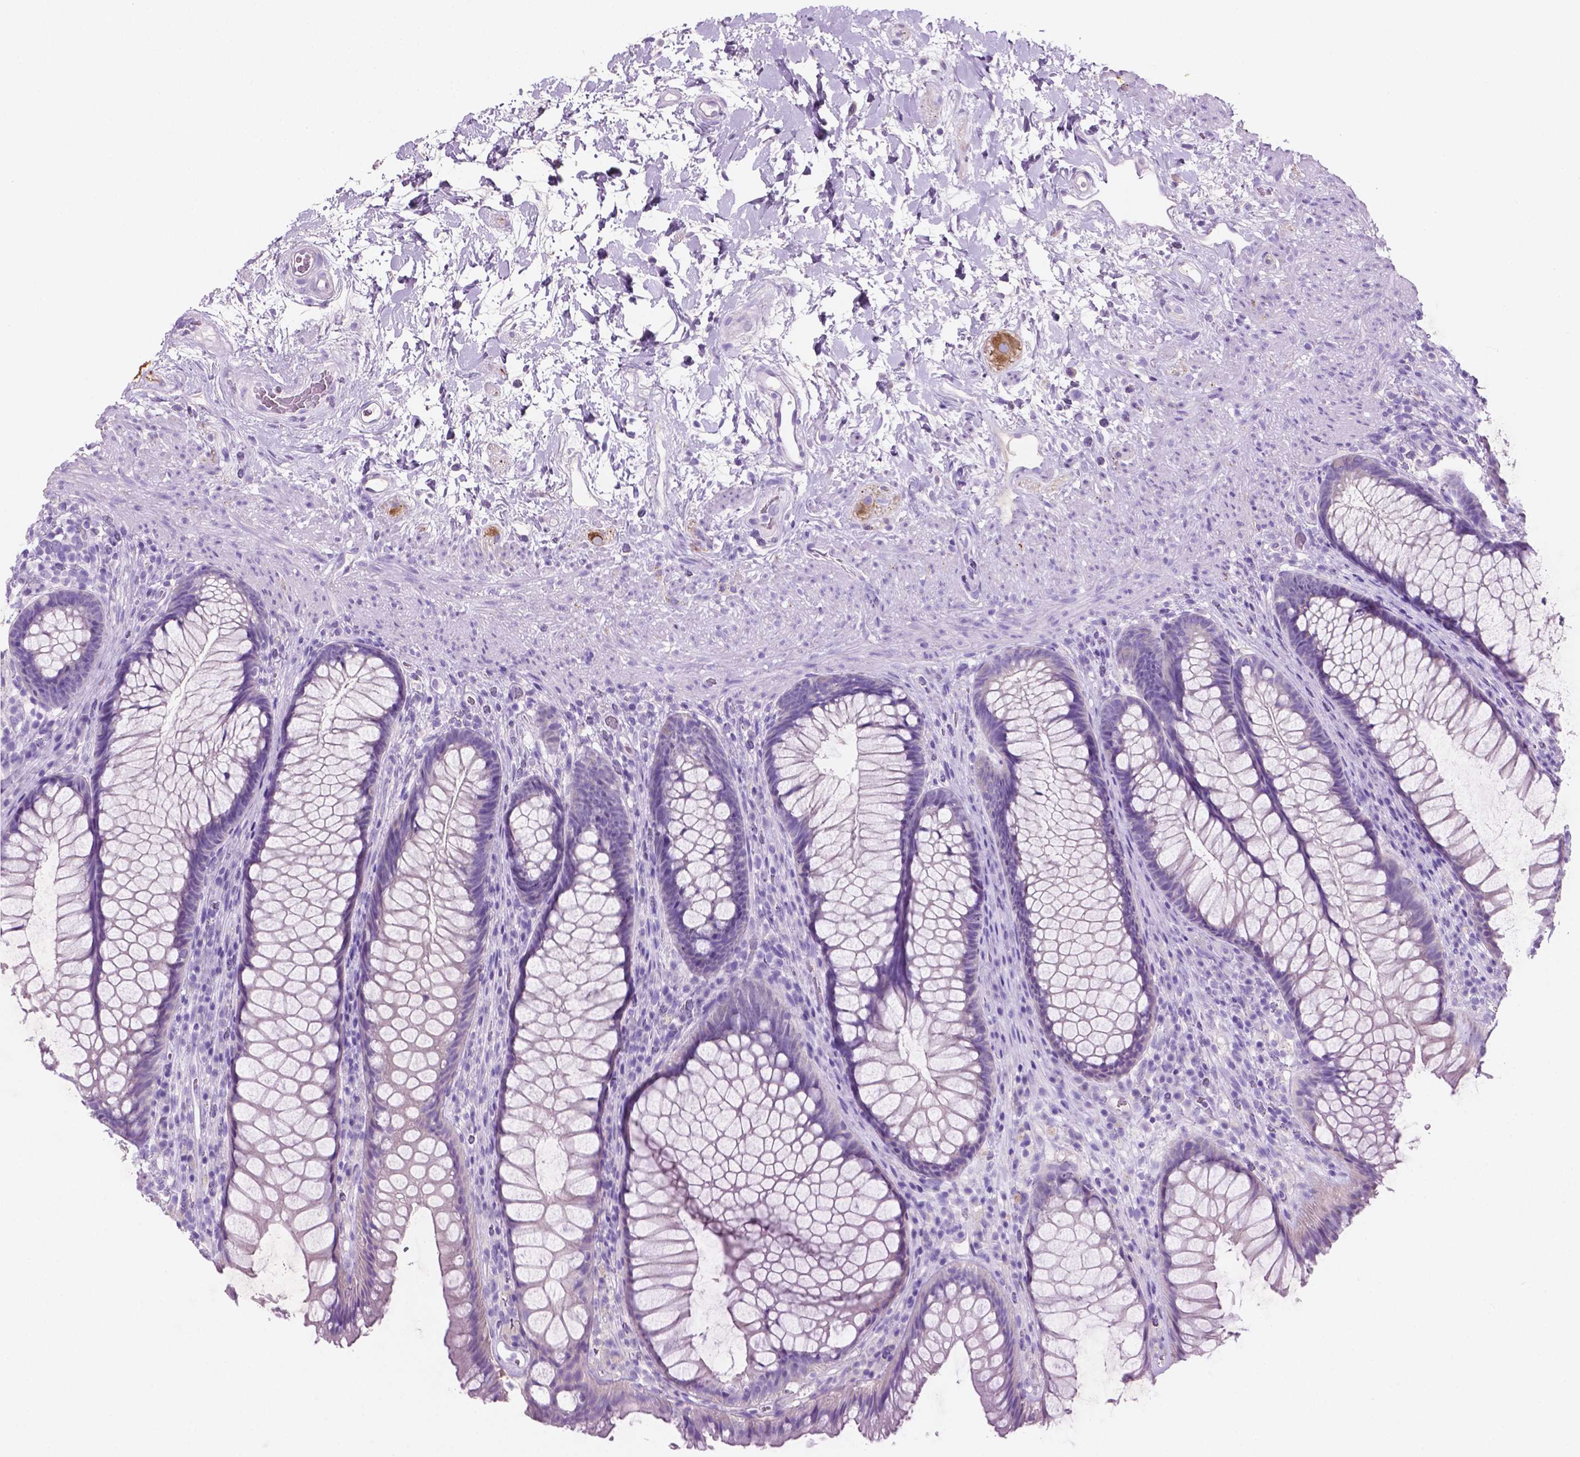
{"staining": {"intensity": "negative", "quantity": "none", "location": "none"}, "tissue": "rectum", "cell_type": "Glandular cells", "image_type": "normal", "snomed": [{"axis": "morphology", "description": "Normal tissue, NOS"}, {"axis": "topography", "description": "Smooth muscle"}, {"axis": "topography", "description": "Rectum"}], "caption": "Human rectum stained for a protein using immunohistochemistry (IHC) reveals no positivity in glandular cells.", "gene": "POU4F1", "patient": {"sex": "male", "age": 53}}